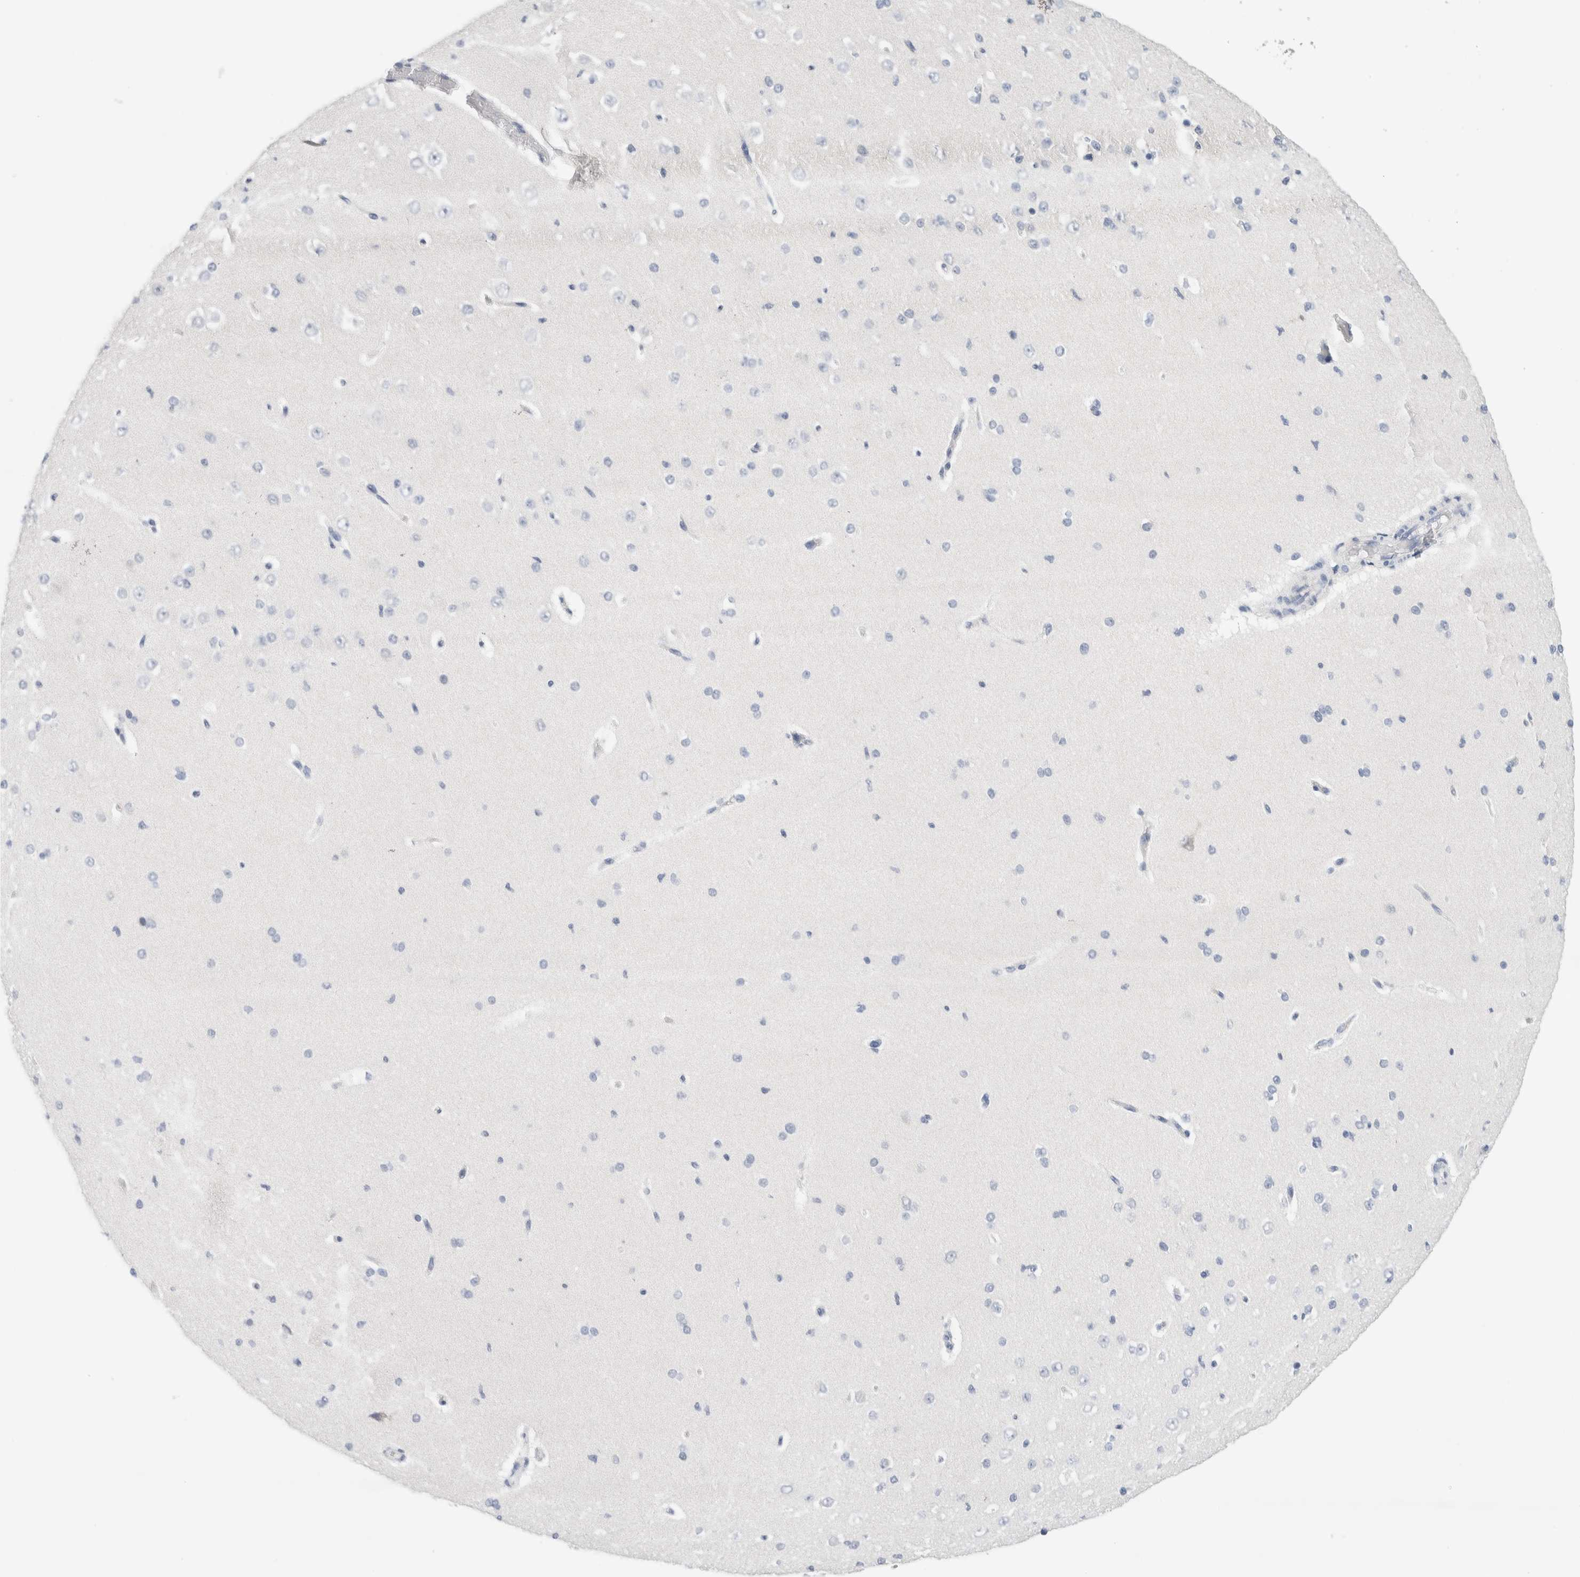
{"staining": {"intensity": "negative", "quantity": "none", "location": "none"}, "tissue": "cerebral cortex", "cell_type": "Endothelial cells", "image_type": "normal", "snomed": [{"axis": "morphology", "description": "Normal tissue, NOS"}, {"axis": "morphology", "description": "Developmental malformation"}, {"axis": "topography", "description": "Cerebral cortex"}], "caption": "Image shows no protein positivity in endothelial cells of benign cerebral cortex. (DAB (3,3'-diaminobenzidine) immunohistochemistry (IHC) visualized using brightfield microscopy, high magnification).", "gene": "SLC22A12", "patient": {"sex": "female", "age": 30}}